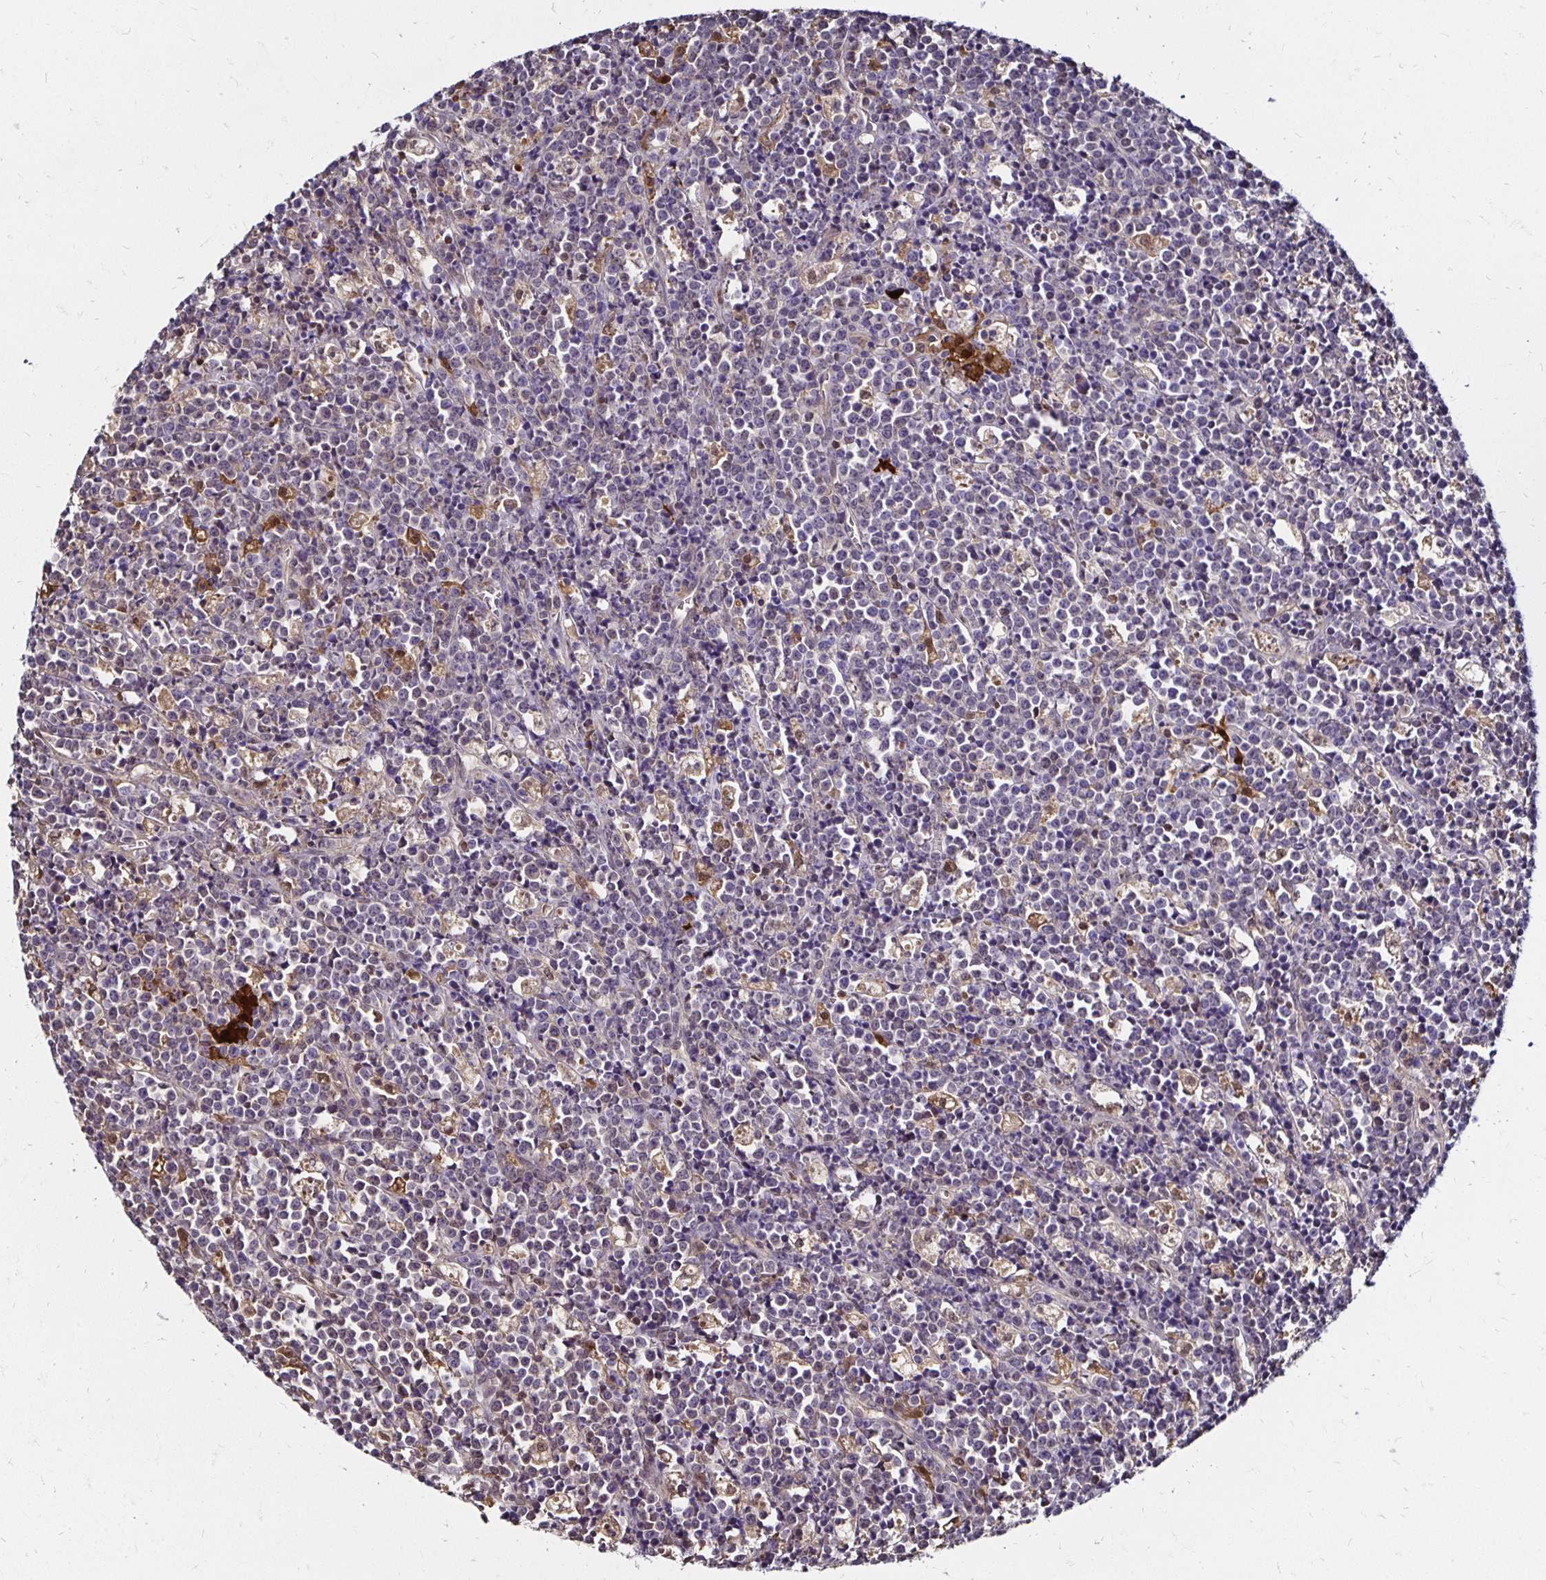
{"staining": {"intensity": "negative", "quantity": "none", "location": "none"}, "tissue": "lymphoma", "cell_type": "Tumor cells", "image_type": "cancer", "snomed": [{"axis": "morphology", "description": "Malignant lymphoma, non-Hodgkin's type, High grade"}, {"axis": "topography", "description": "Ovary"}], "caption": "High magnification brightfield microscopy of high-grade malignant lymphoma, non-Hodgkin's type stained with DAB (3,3'-diaminobenzidine) (brown) and counterstained with hematoxylin (blue): tumor cells show no significant expression.", "gene": "TXN", "patient": {"sex": "female", "age": 56}}